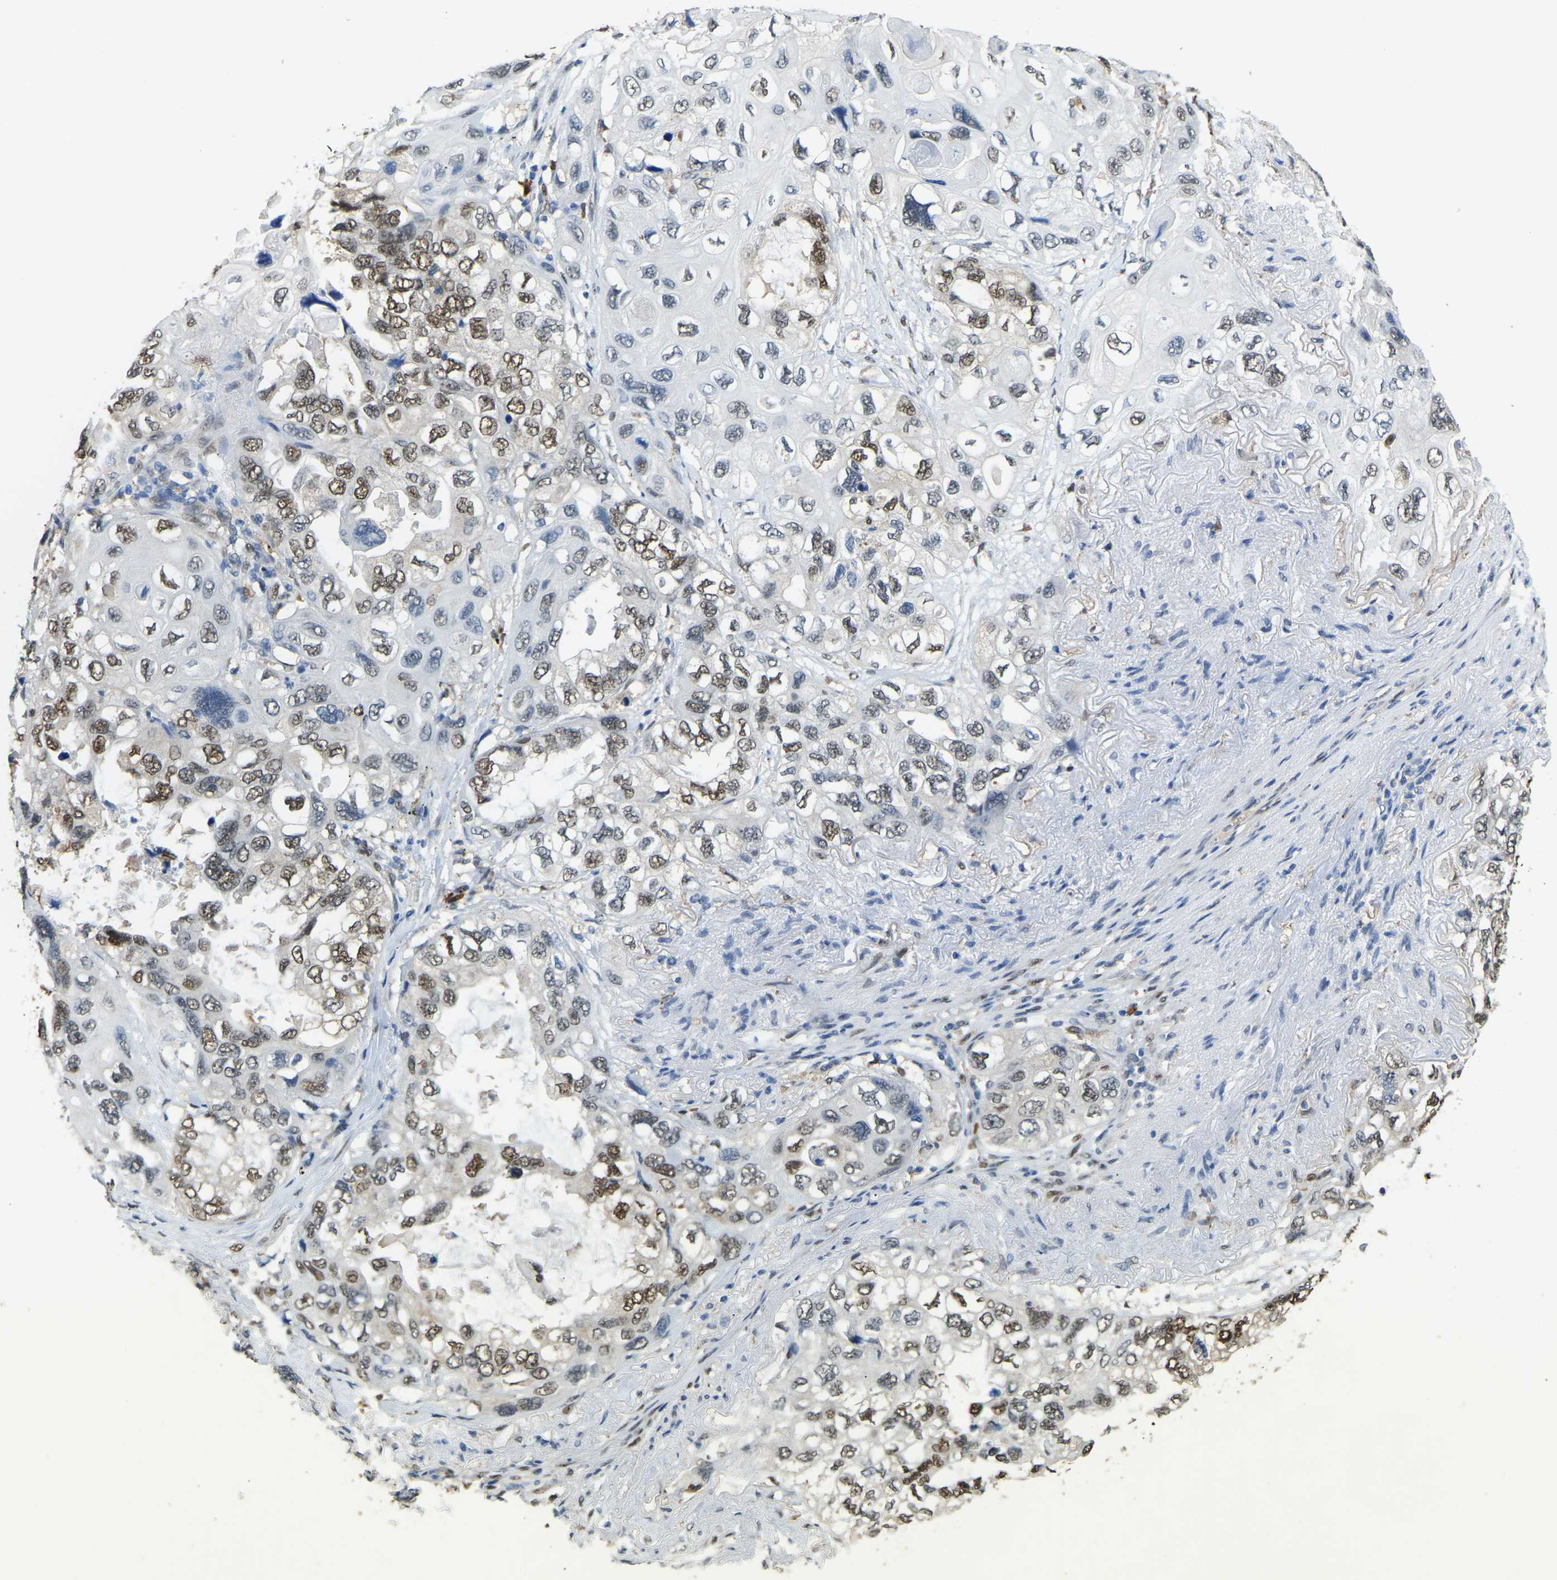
{"staining": {"intensity": "strong", "quantity": "25%-75%", "location": "nuclear"}, "tissue": "lung cancer", "cell_type": "Tumor cells", "image_type": "cancer", "snomed": [{"axis": "morphology", "description": "Squamous cell carcinoma, NOS"}, {"axis": "topography", "description": "Lung"}], "caption": "A high-resolution histopathology image shows IHC staining of squamous cell carcinoma (lung), which reveals strong nuclear expression in about 25%-75% of tumor cells.", "gene": "NANS", "patient": {"sex": "female", "age": 73}}